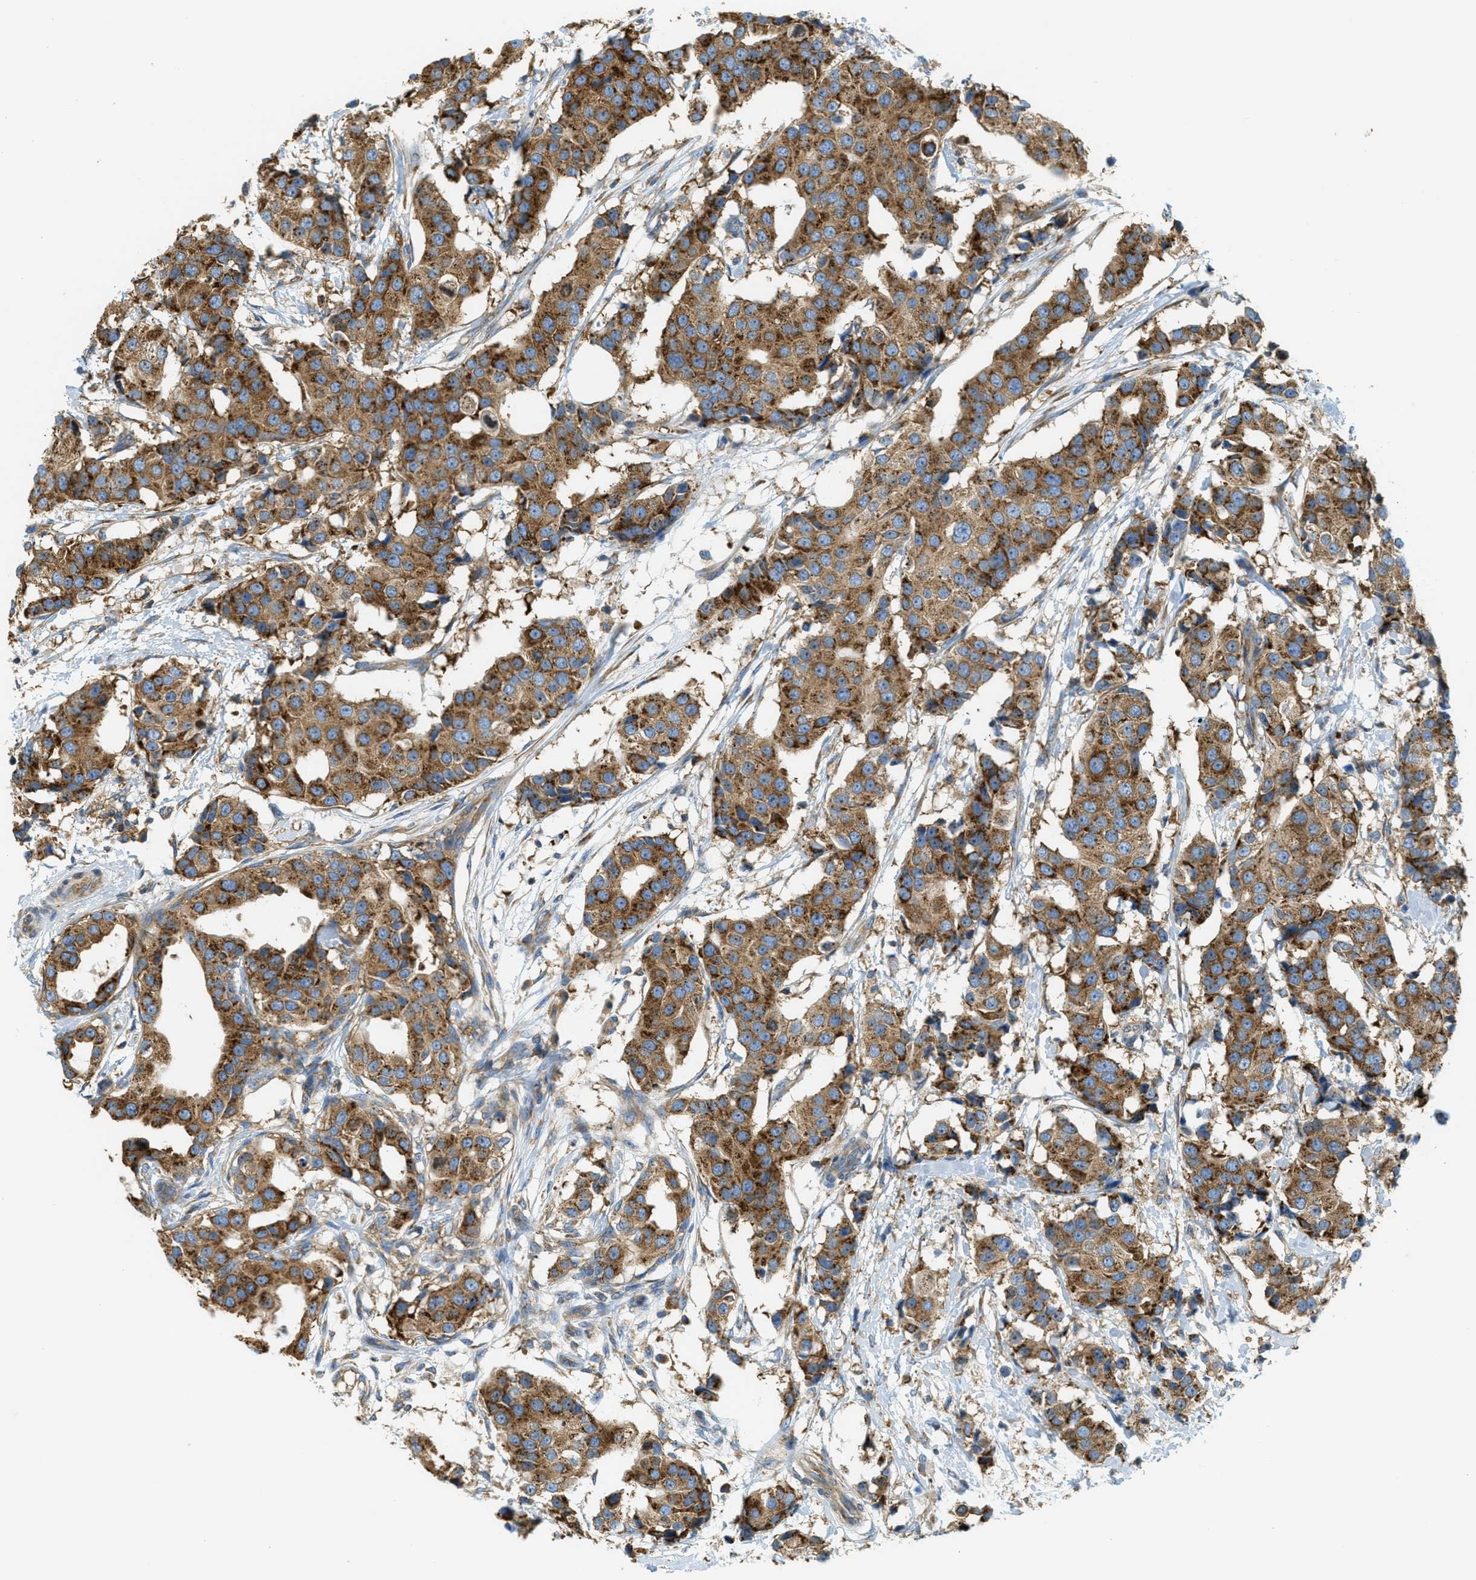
{"staining": {"intensity": "moderate", "quantity": ">75%", "location": "cytoplasmic/membranous"}, "tissue": "breast cancer", "cell_type": "Tumor cells", "image_type": "cancer", "snomed": [{"axis": "morphology", "description": "Normal tissue, NOS"}, {"axis": "morphology", "description": "Duct carcinoma"}, {"axis": "topography", "description": "Breast"}], "caption": "Immunohistochemical staining of breast cancer demonstrates medium levels of moderate cytoplasmic/membranous staining in about >75% of tumor cells. The staining is performed using DAB (3,3'-diaminobenzidine) brown chromogen to label protein expression. The nuclei are counter-stained blue using hematoxylin.", "gene": "ABCF1", "patient": {"sex": "female", "age": 39}}